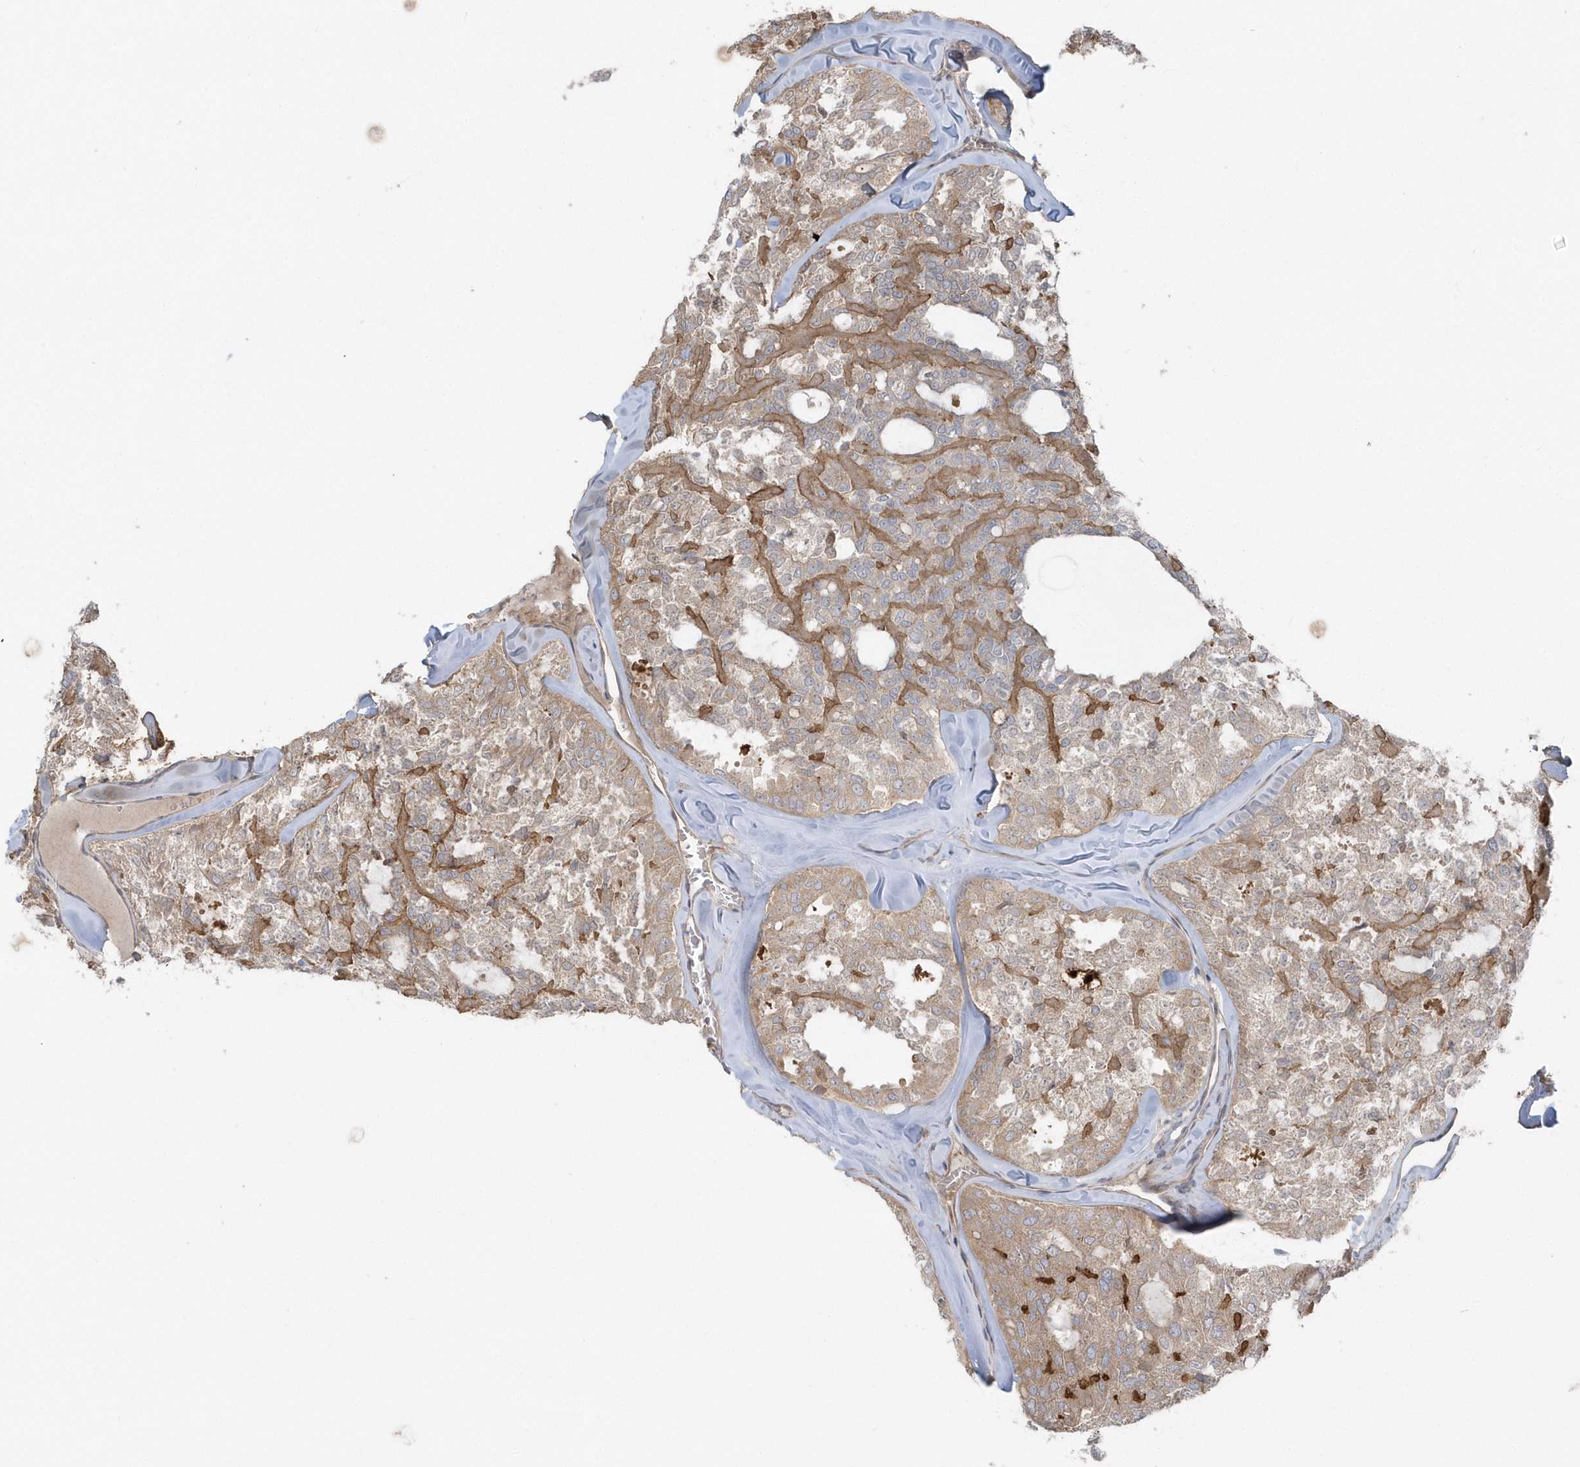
{"staining": {"intensity": "weak", "quantity": "25%-75%", "location": "cytoplasmic/membranous"}, "tissue": "thyroid cancer", "cell_type": "Tumor cells", "image_type": "cancer", "snomed": [{"axis": "morphology", "description": "Follicular adenoma carcinoma, NOS"}, {"axis": "topography", "description": "Thyroid gland"}], "caption": "Follicular adenoma carcinoma (thyroid) tissue shows weak cytoplasmic/membranous staining in approximately 25%-75% of tumor cells, visualized by immunohistochemistry.", "gene": "ACTR1A", "patient": {"sex": "male", "age": 75}}